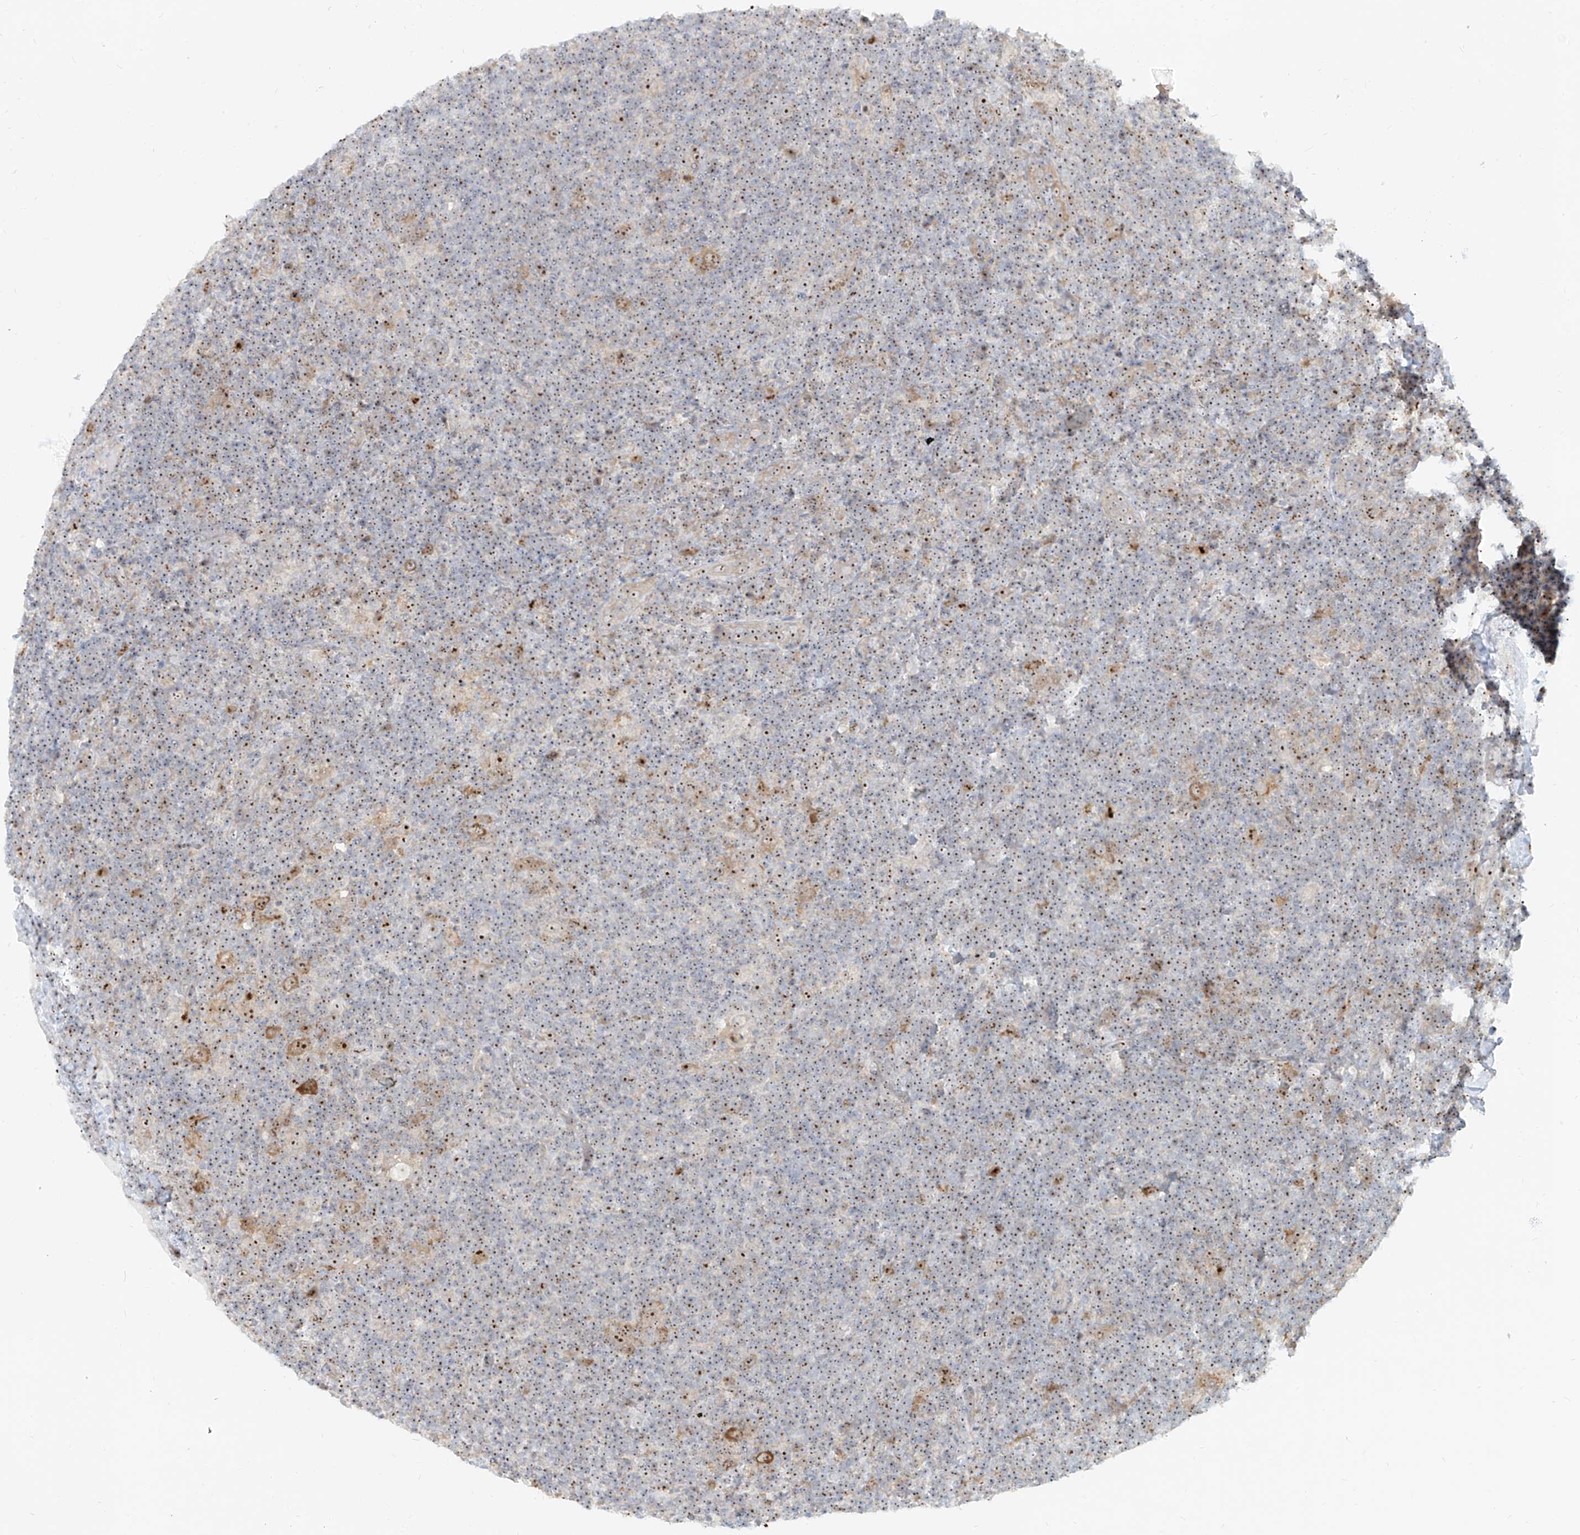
{"staining": {"intensity": "moderate", "quantity": ">75%", "location": "nuclear"}, "tissue": "lymphoma", "cell_type": "Tumor cells", "image_type": "cancer", "snomed": [{"axis": "morphology", "description": "Hodgkin's disease, NOS"}, {"axis": "topography", "description": "Lymph node"}], "caption": "This is a photomicrograph of IHC staining of lymphoma, which shows moderate expression in the nuclear of tumor cells.", "gene": "BYSL", "patient": {"sex": "female", "age": 57}}